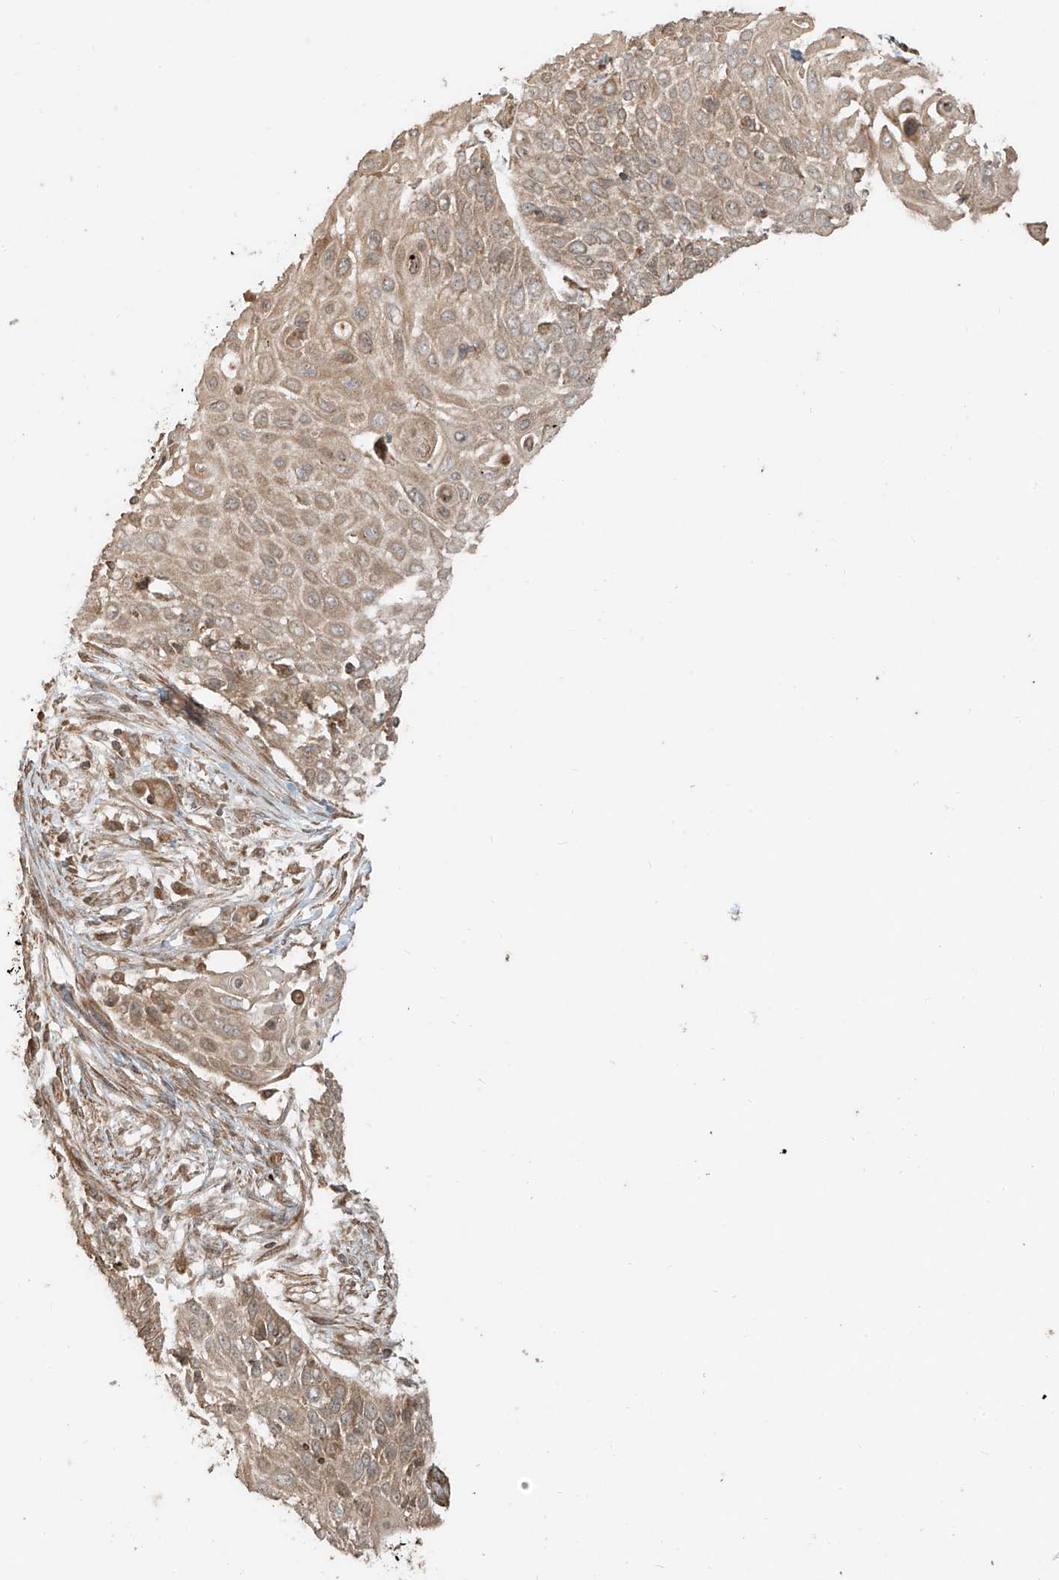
{"staining": {"intensity": "weak", "quantity": ">75%", "location": "cytoplasmic/membranous"}, "tissue": "cervical cancer", "cell_type": "Tumor cells", "image_type": "cancer", "snomed": [{"axis": "morphology", "description": "Squamous cell carcinoma, NOS"}, {"axis": "topography", "description": "Cervix"}], "caption": "Cervical squamous cell carcinoma stained with a brown dye shows weak cytoplasmic/membranous positive positivity in approximately >75% of tumor cells.", "gene": "ANKZF1", "patient": {"sex": "female", "age": 39}}